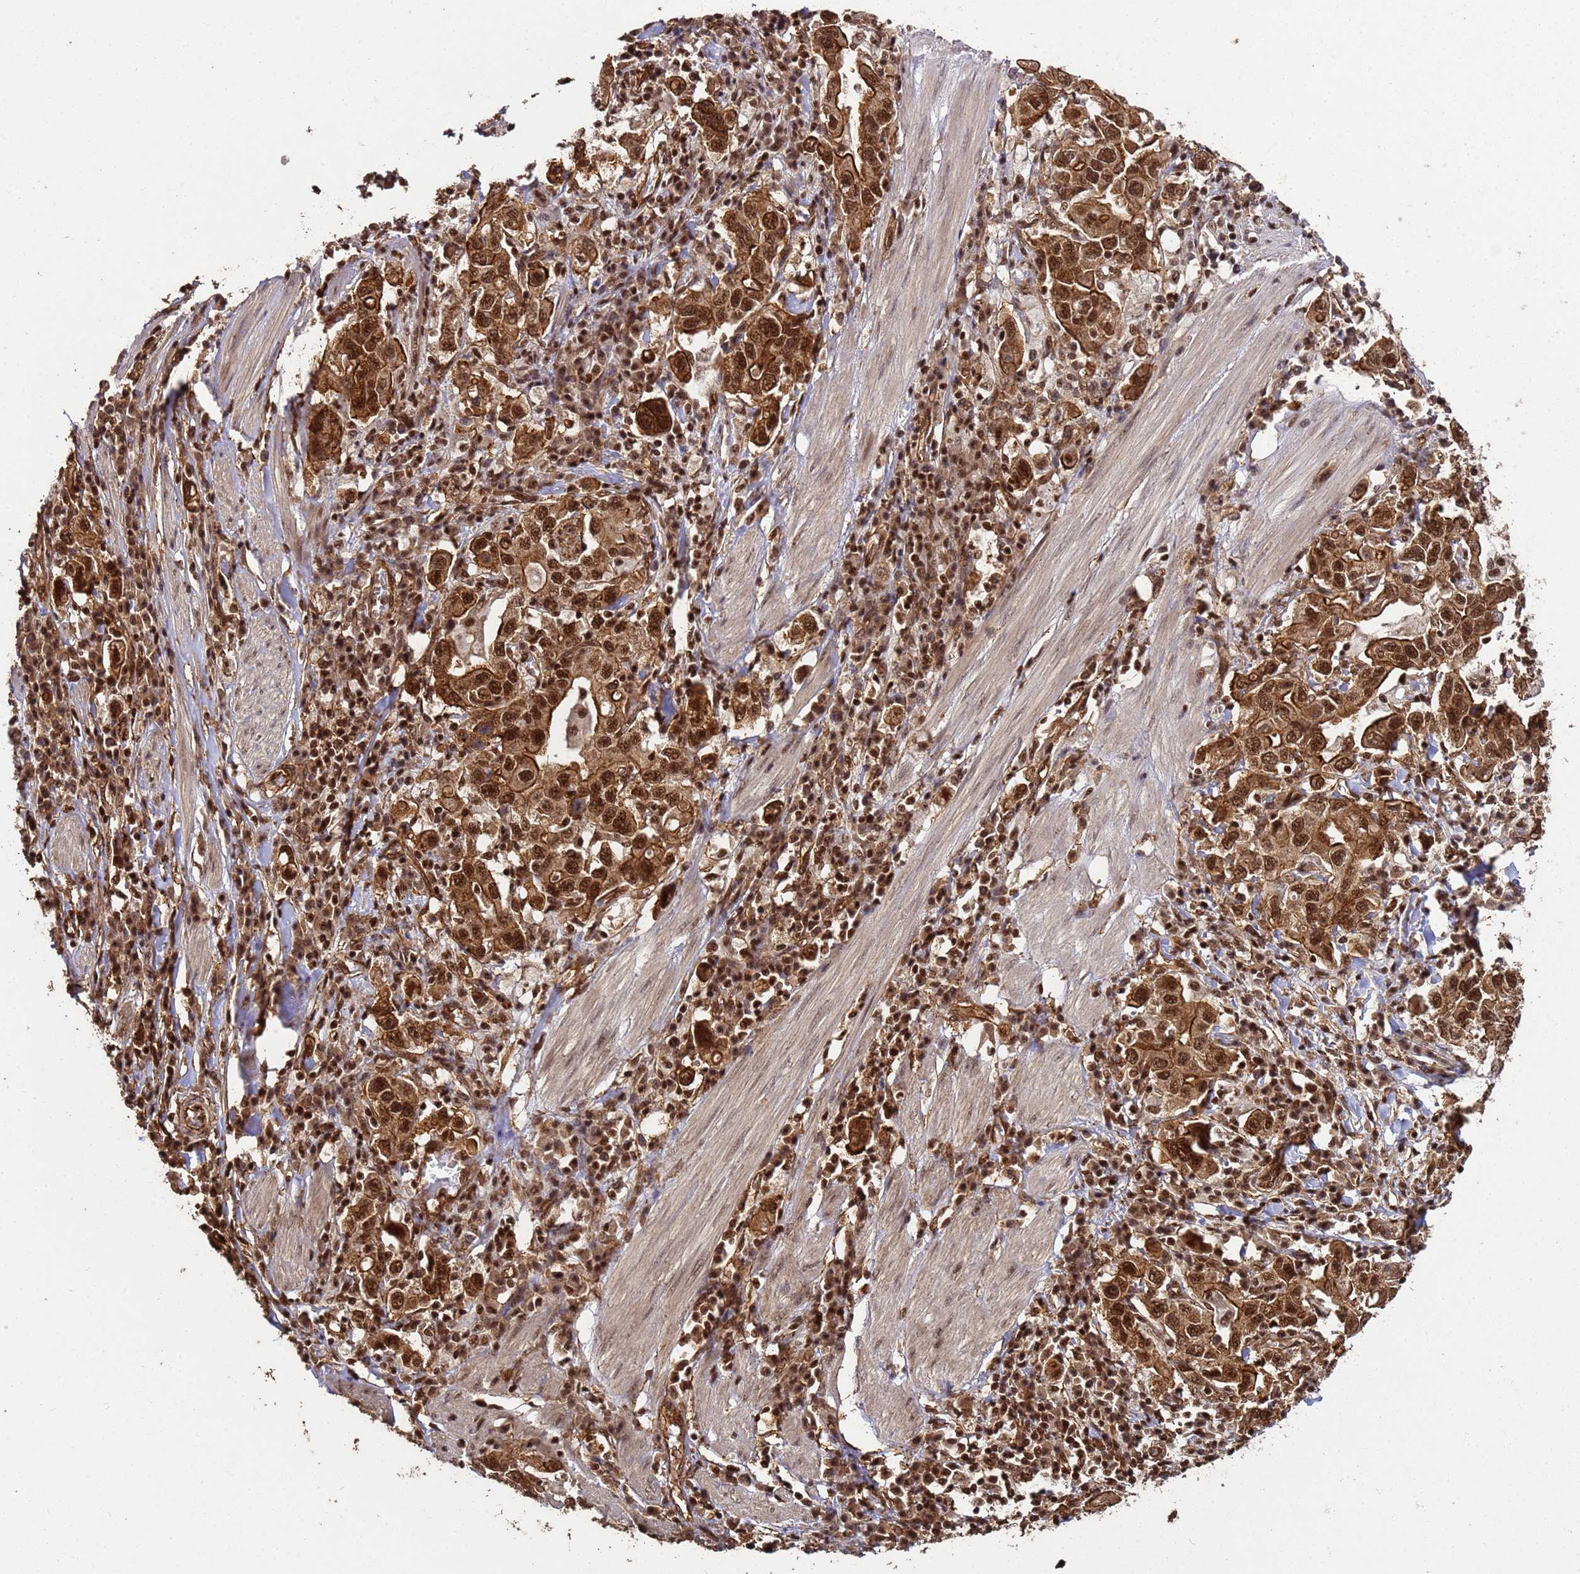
{"staining": {"intensity": "strong", "quantity": ">75%", "location": "cytoplasmic/membranous,nuclear"}, "tissue": "stomach cancer", "cell_type": "Tumor cells", "image_type": "cancer", "snomed": [{"axis": "morphology", "description": "Adenocarcinoma, NOS"}, {"axis": "topography", "description": "Stomach, upper"}], "caption": "Protein staining by immunohistochemistry (IHC) displays strong cytoplasmic/membranous and nuclear expression in about >75% of tumor cells in adenocarcinoma (stomach).", "gene": "SYF2", "patient": {"sex": "male", "age": 62}}